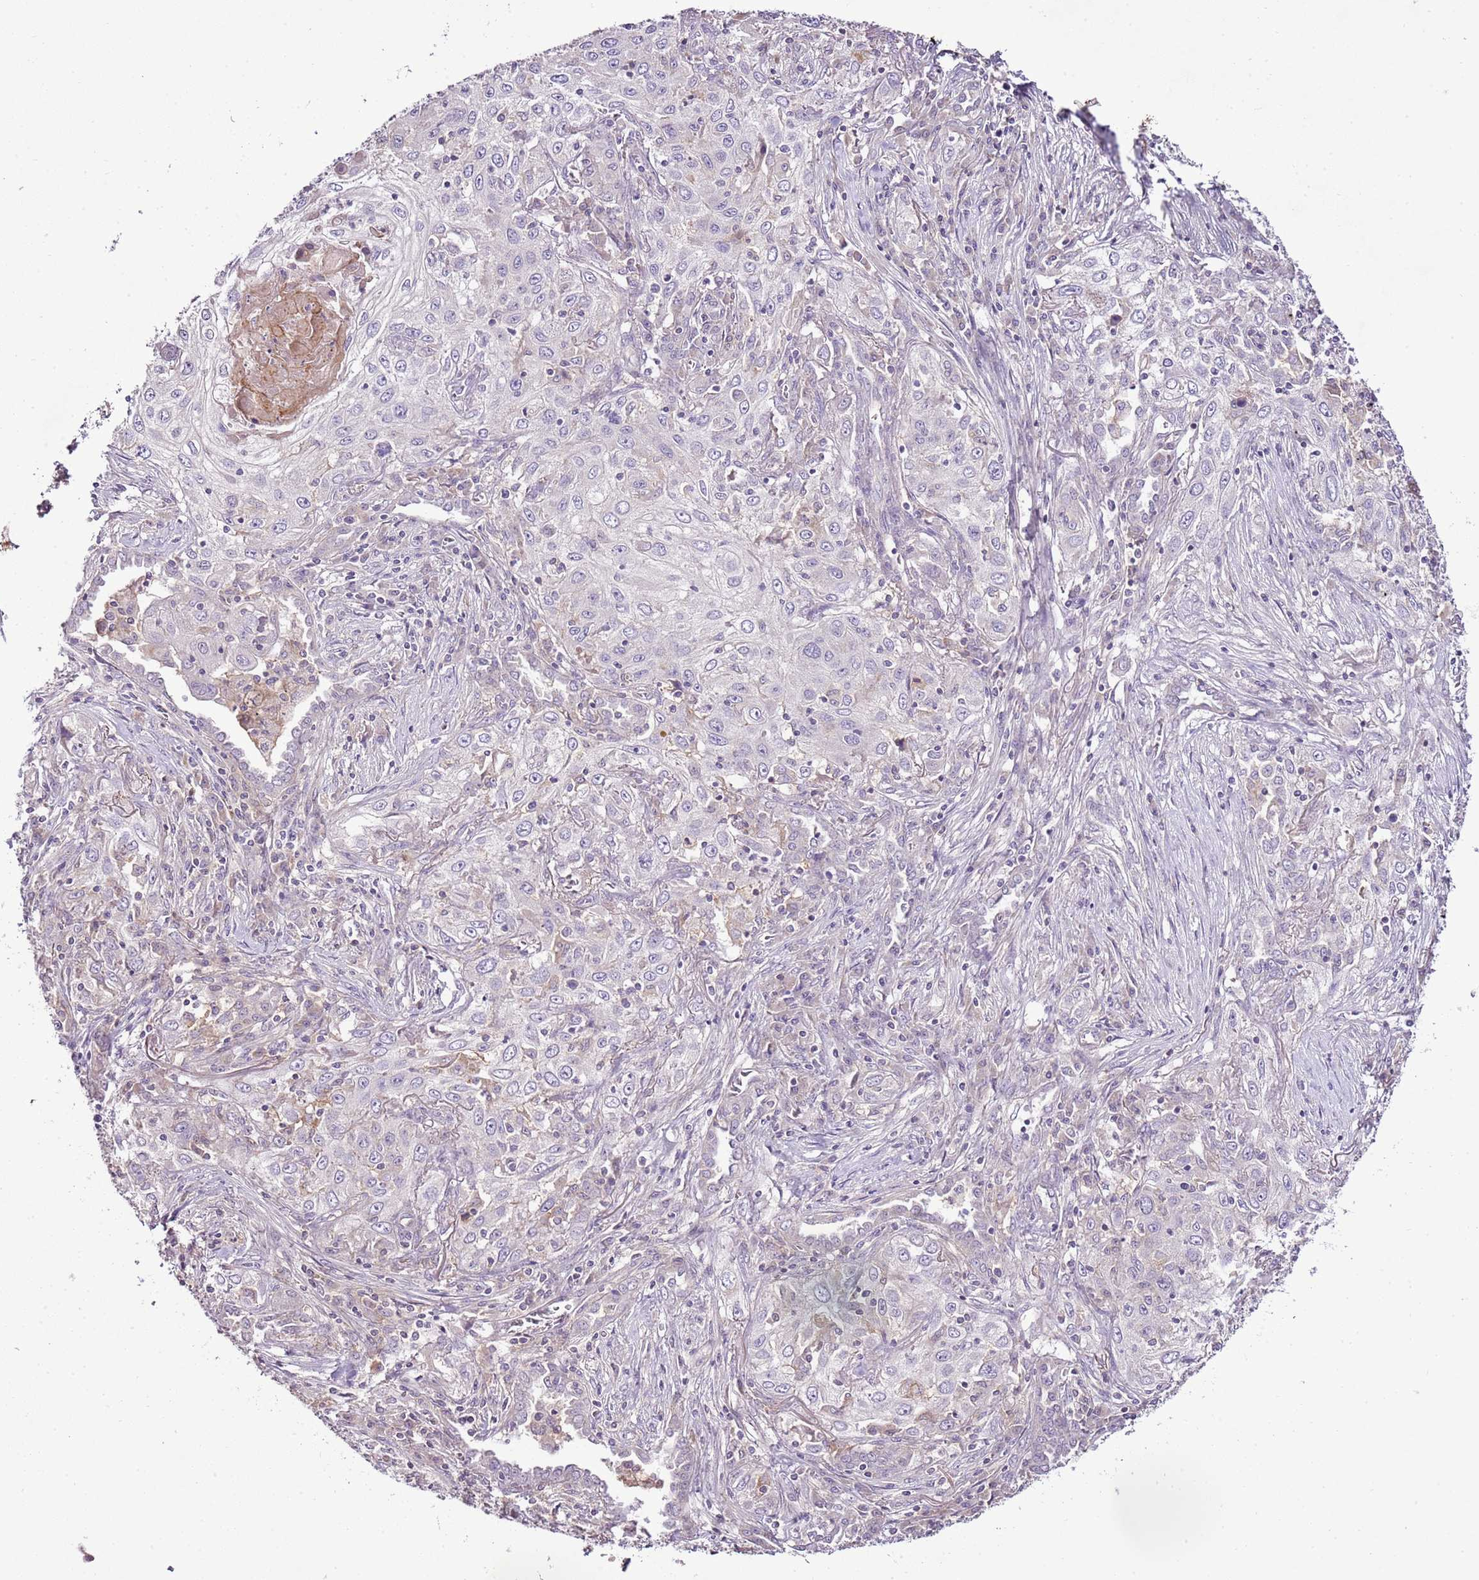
{"staining": {"intensity": "negative", "quantity": "none", "location": "none"}, "tissue": "lung cancer", "cell_type": "Tumor cells", "image_type": "cancer", "snomed": [{"axis": "morphology", "description": "Squamous cell carcinoma, NOS"}, {"axis": "topography", "description": "Lung"}], "caption": "Lung cancer was stained to show a protein in brown. There is no significant expression in tumor cells.", "gene": "CMKLR1", "patient": {"sex": "female", "age": 69}}